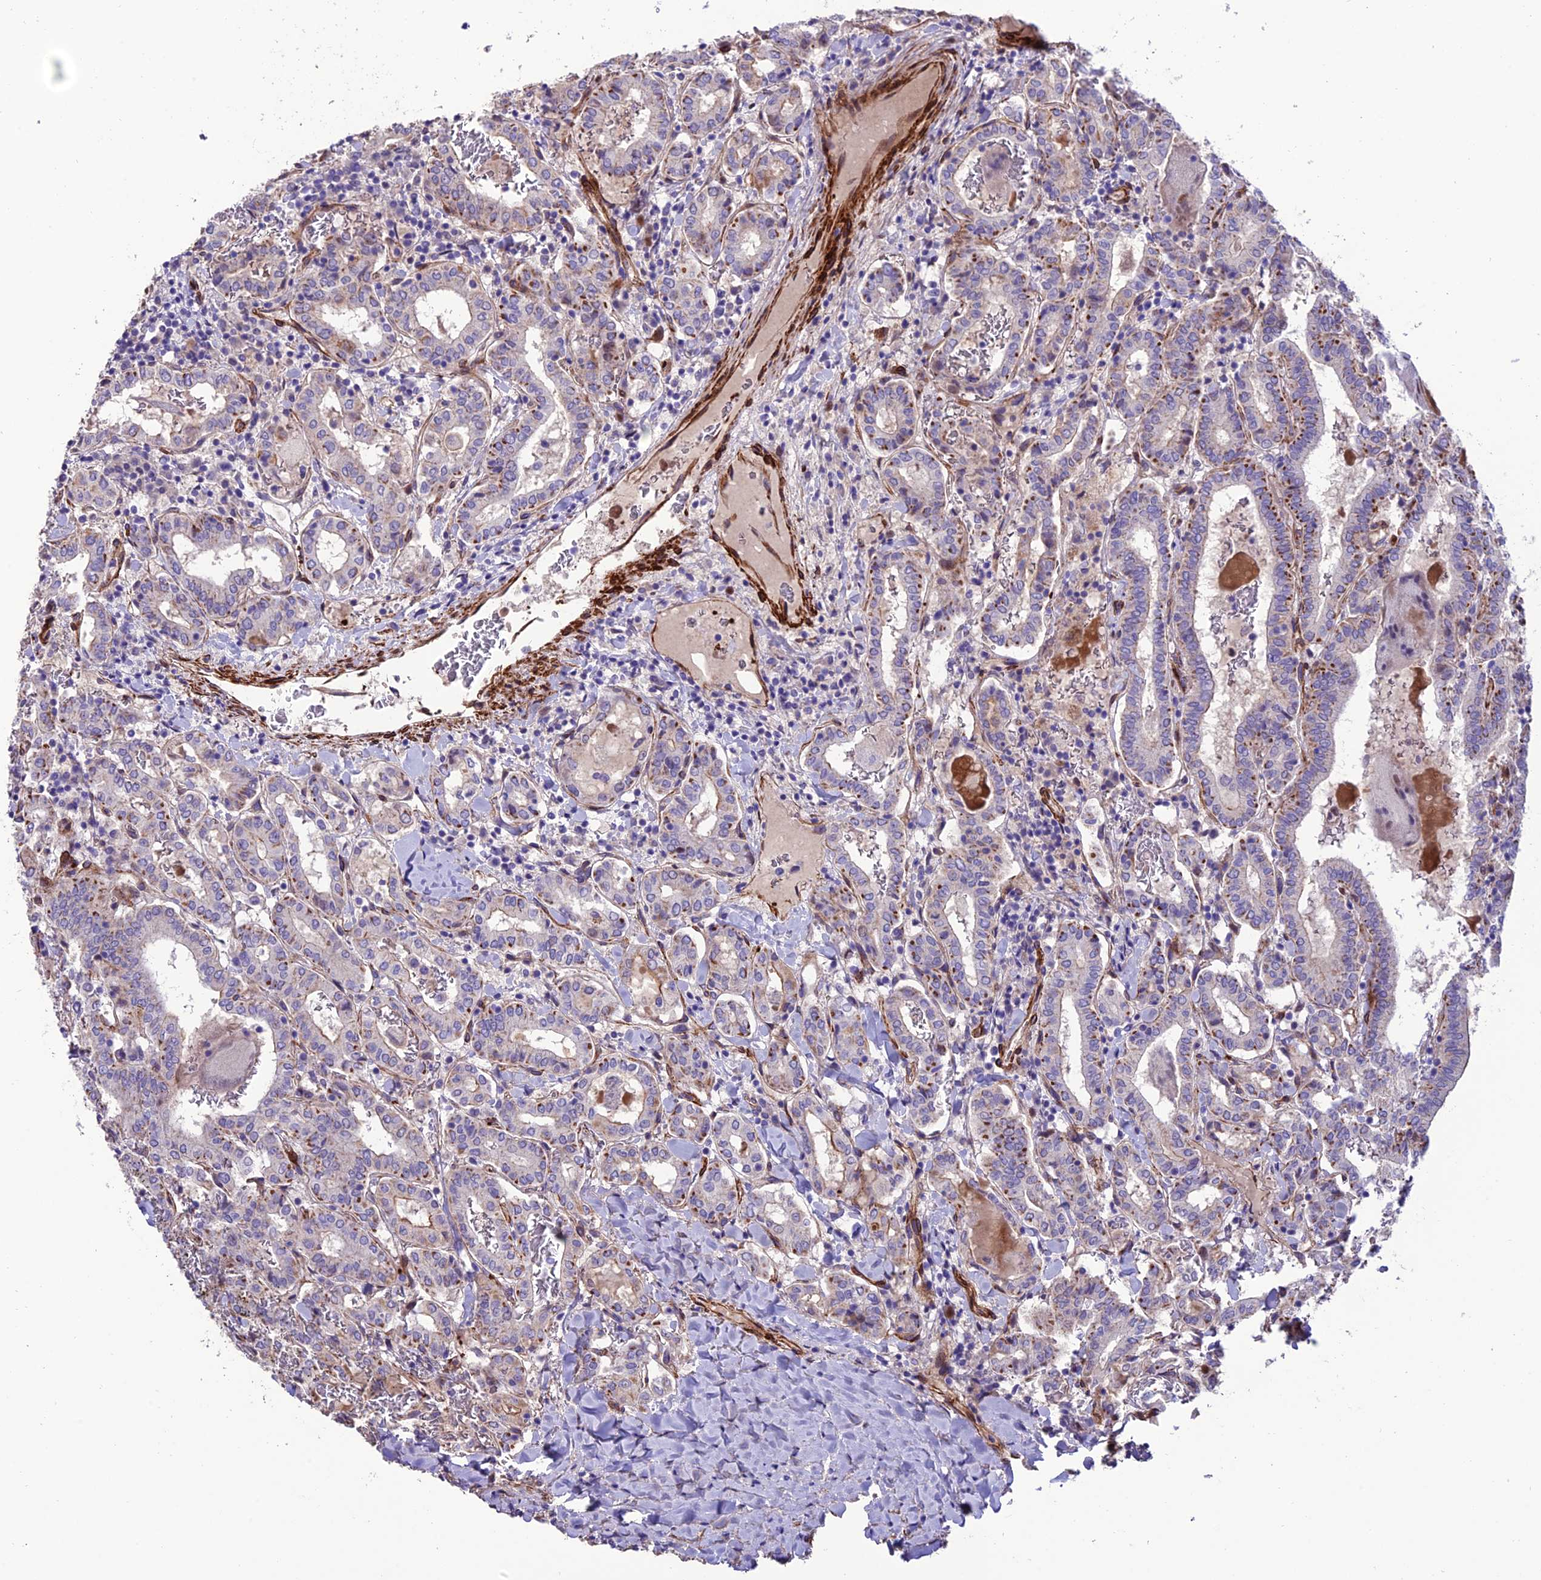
{"staining": {"intensity": "moderate", "quantity": "<25%", "location": "cytoplasmic/membranous"}, "tissue": "thyroid cancer", "cell_type": "Tumor cells", "image_type": "cancer", "snomed": [{"axis": "morphology", "description": "Papillary adenocarcinoma, NOS"}, {"axis": "topography", "description": "Thyroid gland"}], "caption": "IHC of human thyroid cancer demonstrates low levels of moderate cytoplasmic/membranous expression in about <25% of tumor cells.", "gene": "REX1BD", "patient": {"sex": "female", "age": 72}}